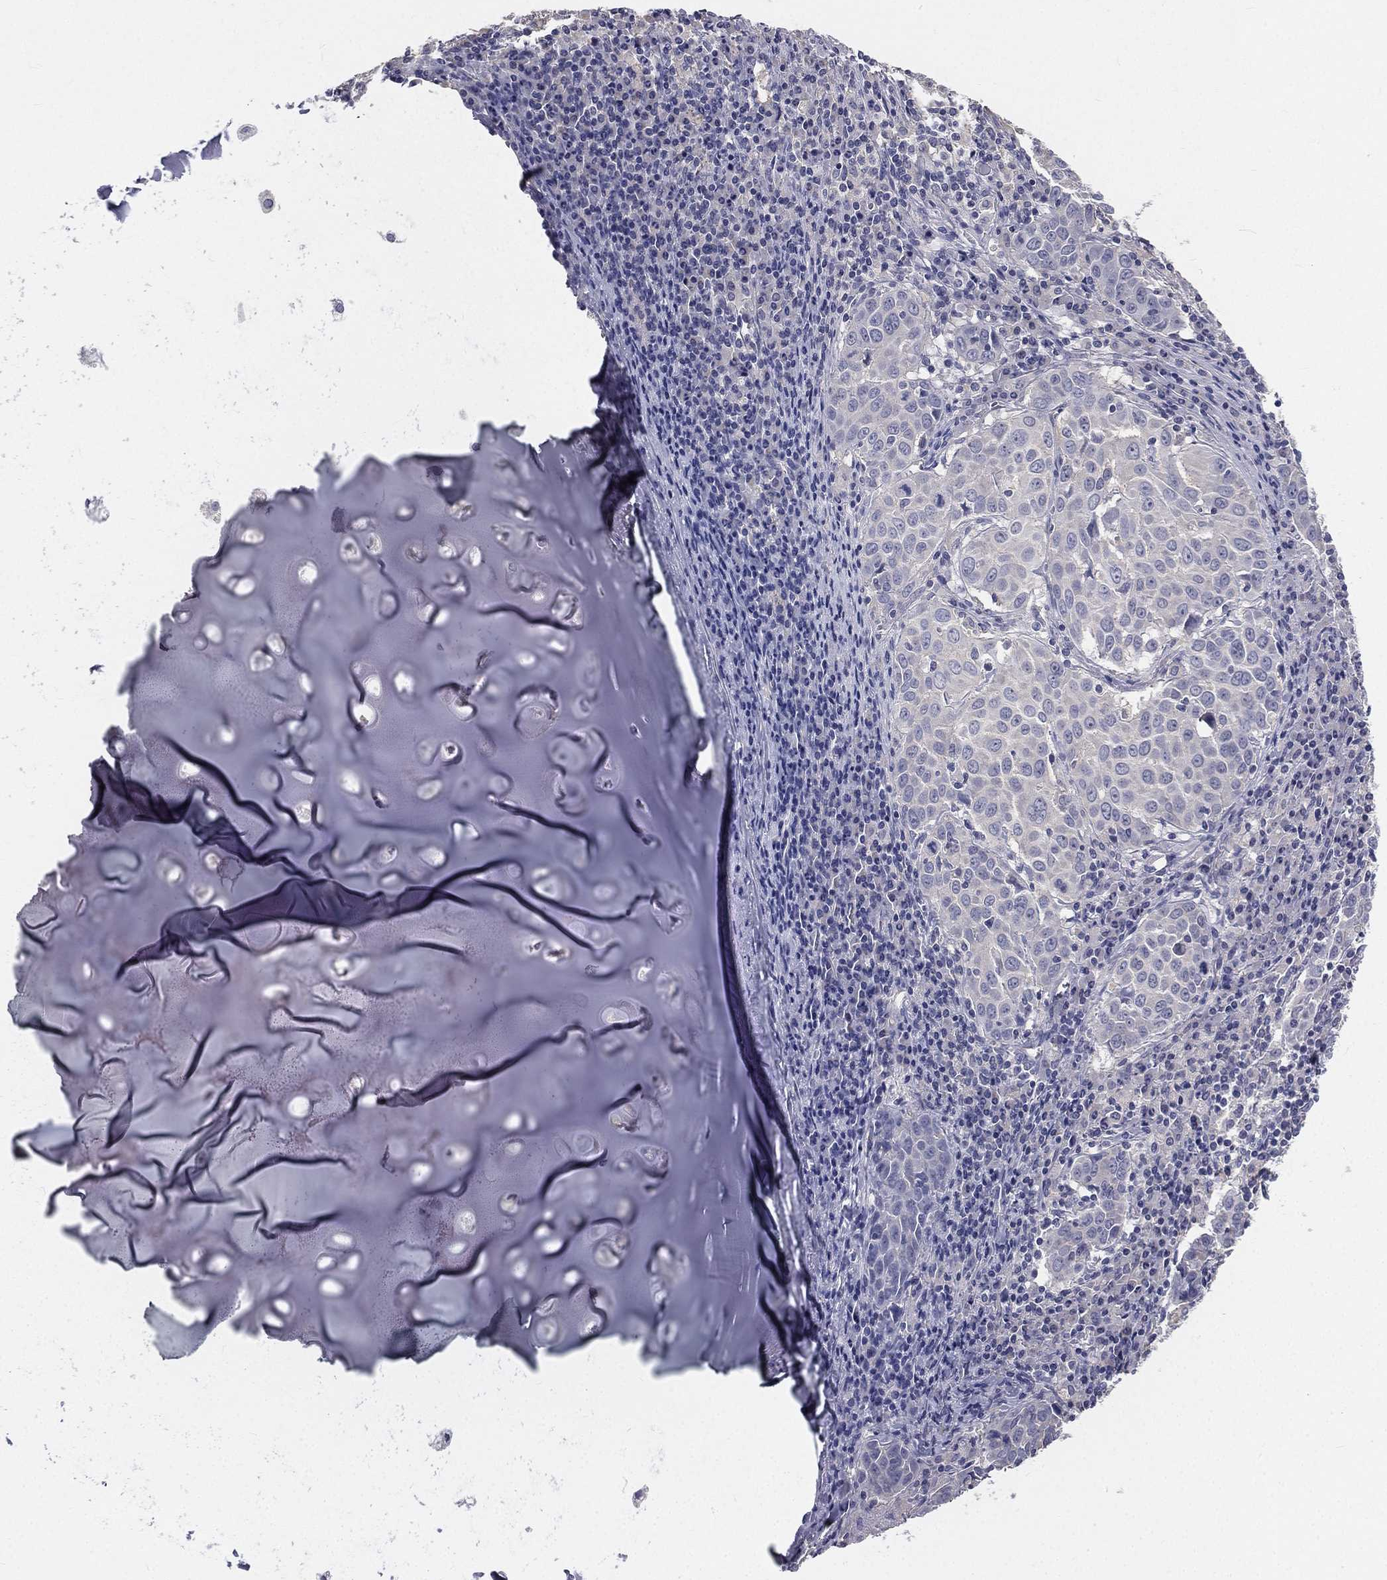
{"staining": {"intensity": "negative", "quantity": "none", "location": "none"}, "tissue": "lung cancer", "cell_type": "Tumor cells", "image_type": "cancer", "snomed": [{"axis": "morphology", "description": "Squamous cell carcinoma, NOS"}, {"axis": "topography", "description": "Lung"}], "caption": "This is an immunohistochemistry (IHC) histopathology image of human squamous cell carcinoma (lung). There is no staining in tumor cells.", "gene": "MUC13", "patient": {"sex": "male", "age": 57}}